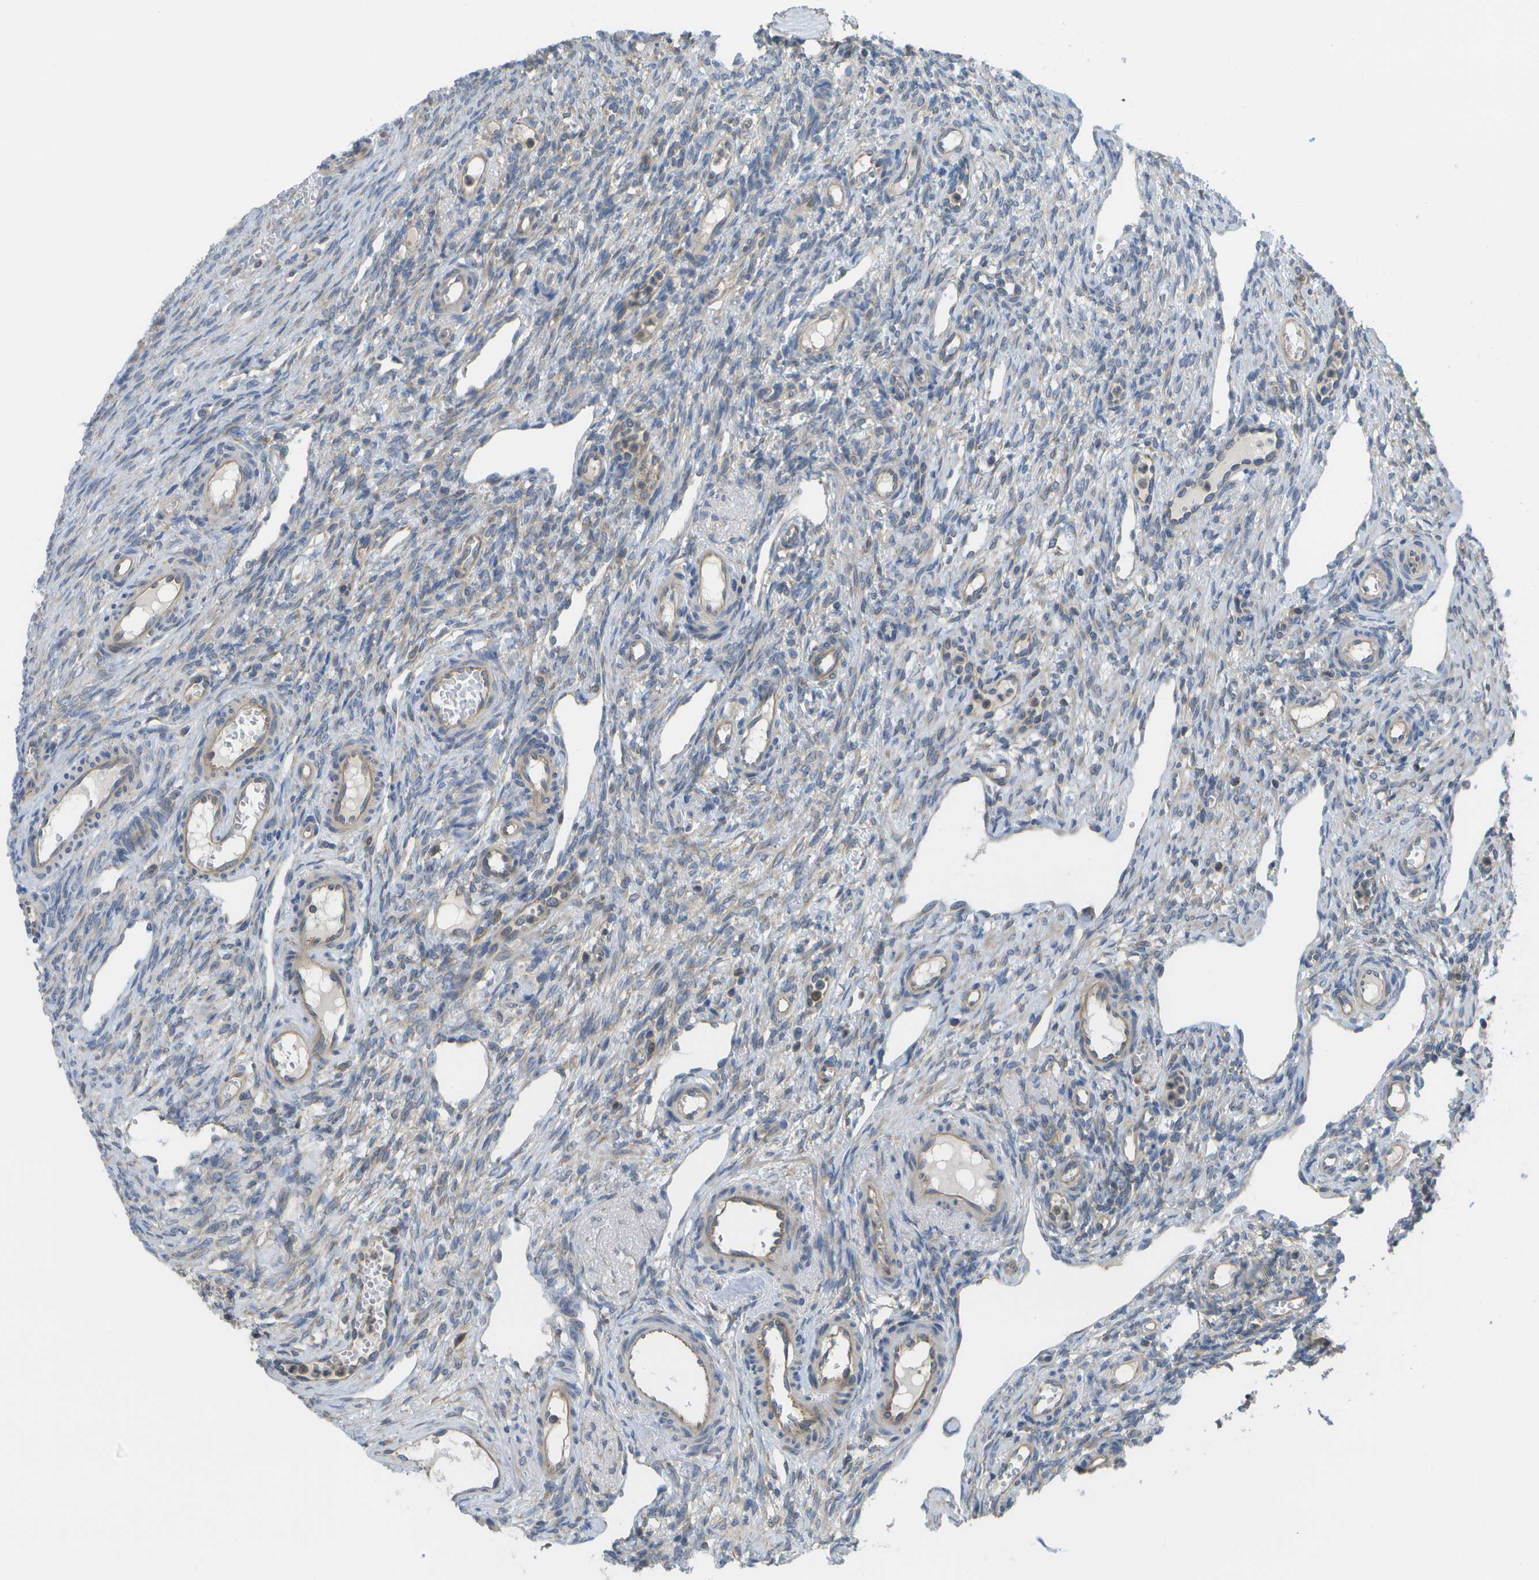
{"staining": {"intensity": "weak", "quantity": "<25%", "location": "cytoplasmic/membranous"}, "tissue": "ovary", "cell_type": "Ovarian stroma cells", "image_type": "normal", "snomed": [{"axis": "morphology", "description": "Normal tissue, NOS"}, {"axis": "topography", "description": "Ovary"}], "caption": "This is an immunohistochemistry (IHC) micrograph of normal ovary. There is no expression in ovarian stroma cells.", "gene": "DPM3", "patient": {"sex": "female", "age": 33}}